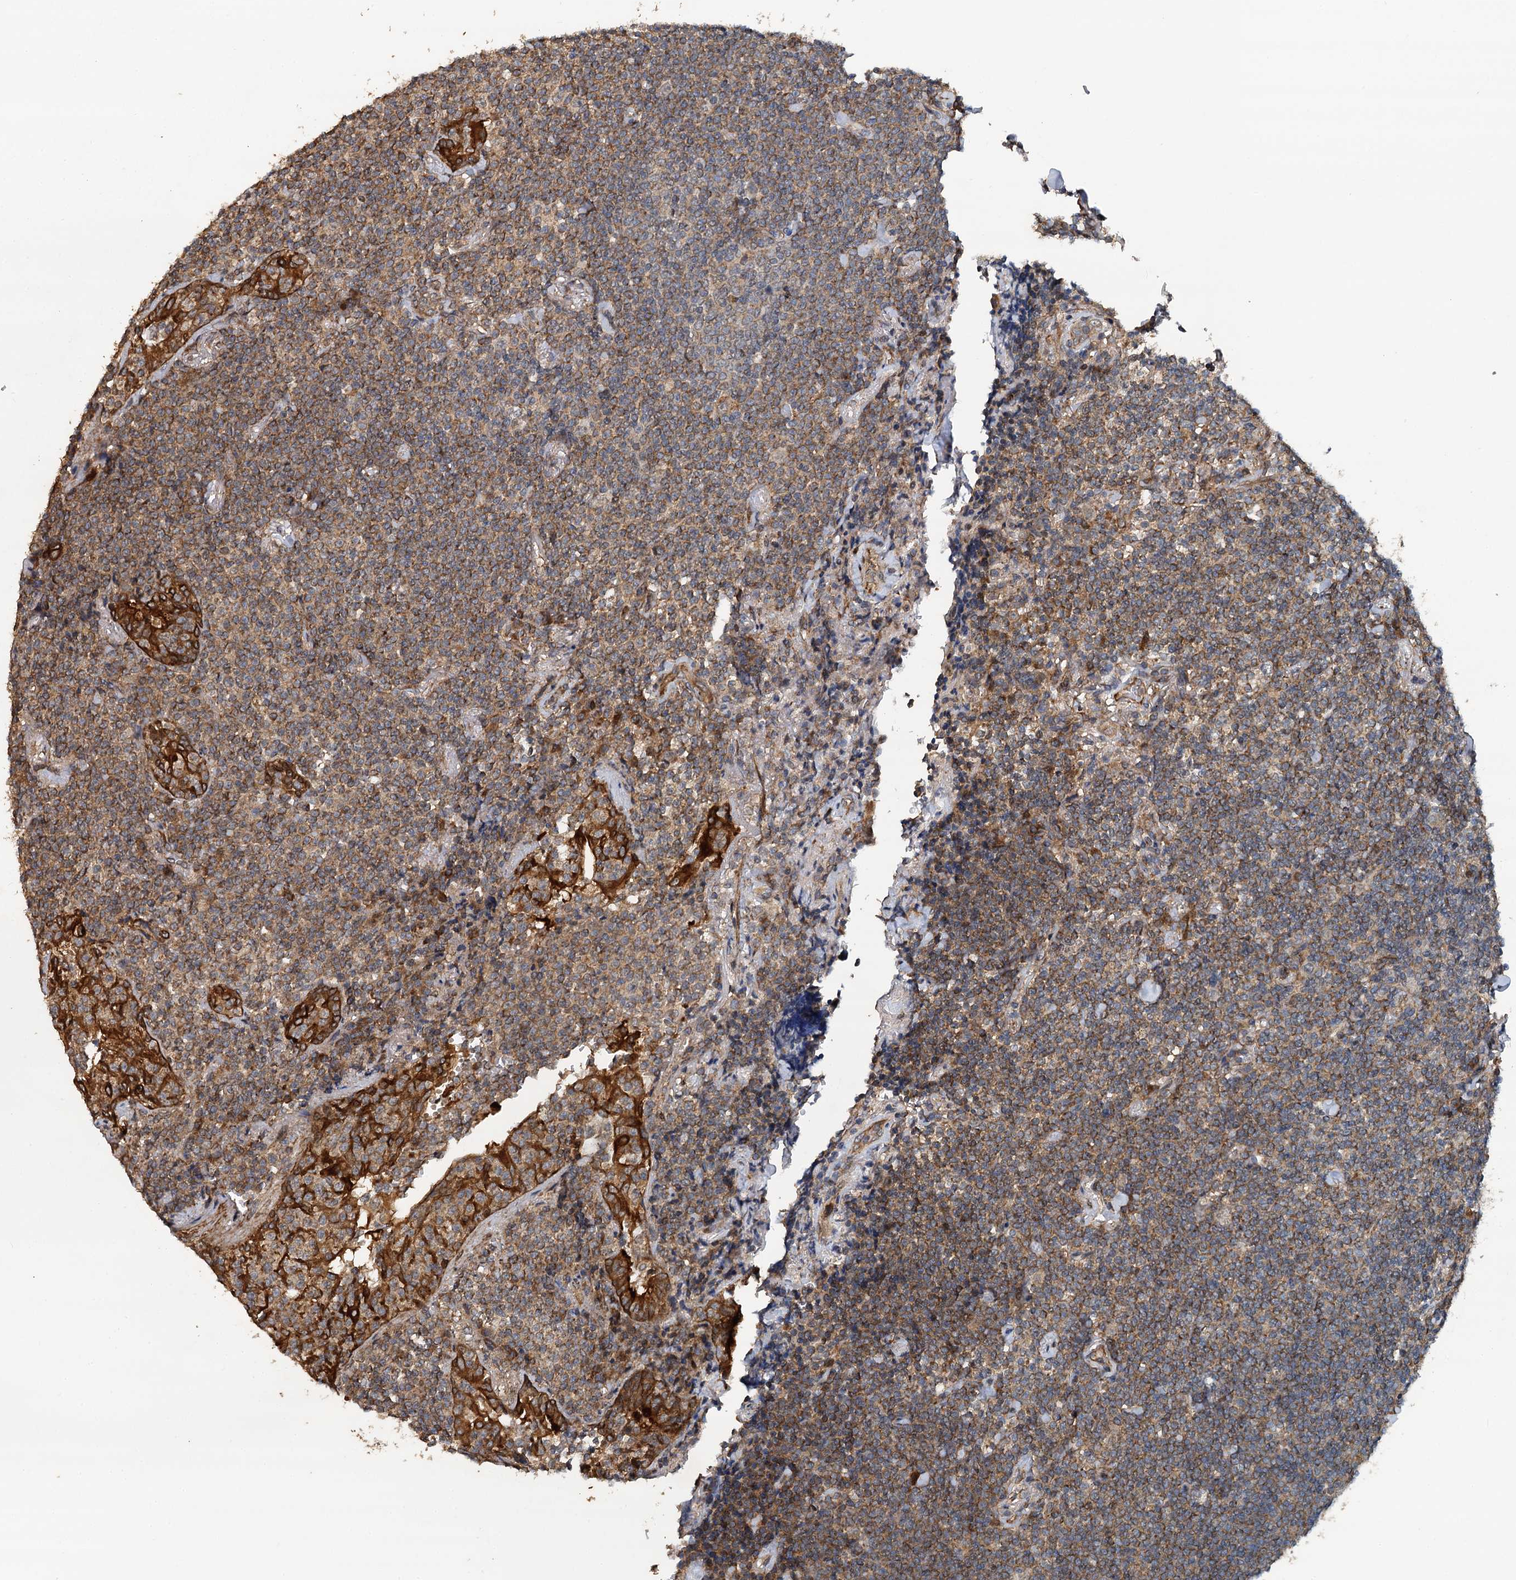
{"staining": {"intensity": "moderate", "quantity": "25%-75%", "location": "cytoplasmic/membranous"}, "tissue": "lymphoma", "cell_type": "Tumor cells", "image_type": "cancer", "snomed": [{"axis": "morphology", "description": "Malignant lymphoma, non-Hodgkin's type, Low grade"}, {"axis": "topography", "description": "Lung"}], "caption": "Lymphoma stained with a brown dye shows moderate cytoplasmic/membranous positive staining in about 25%-75% of tumor cells.", "gene": "LRRK2", "patient": {"sex": "female", "age": 71}}